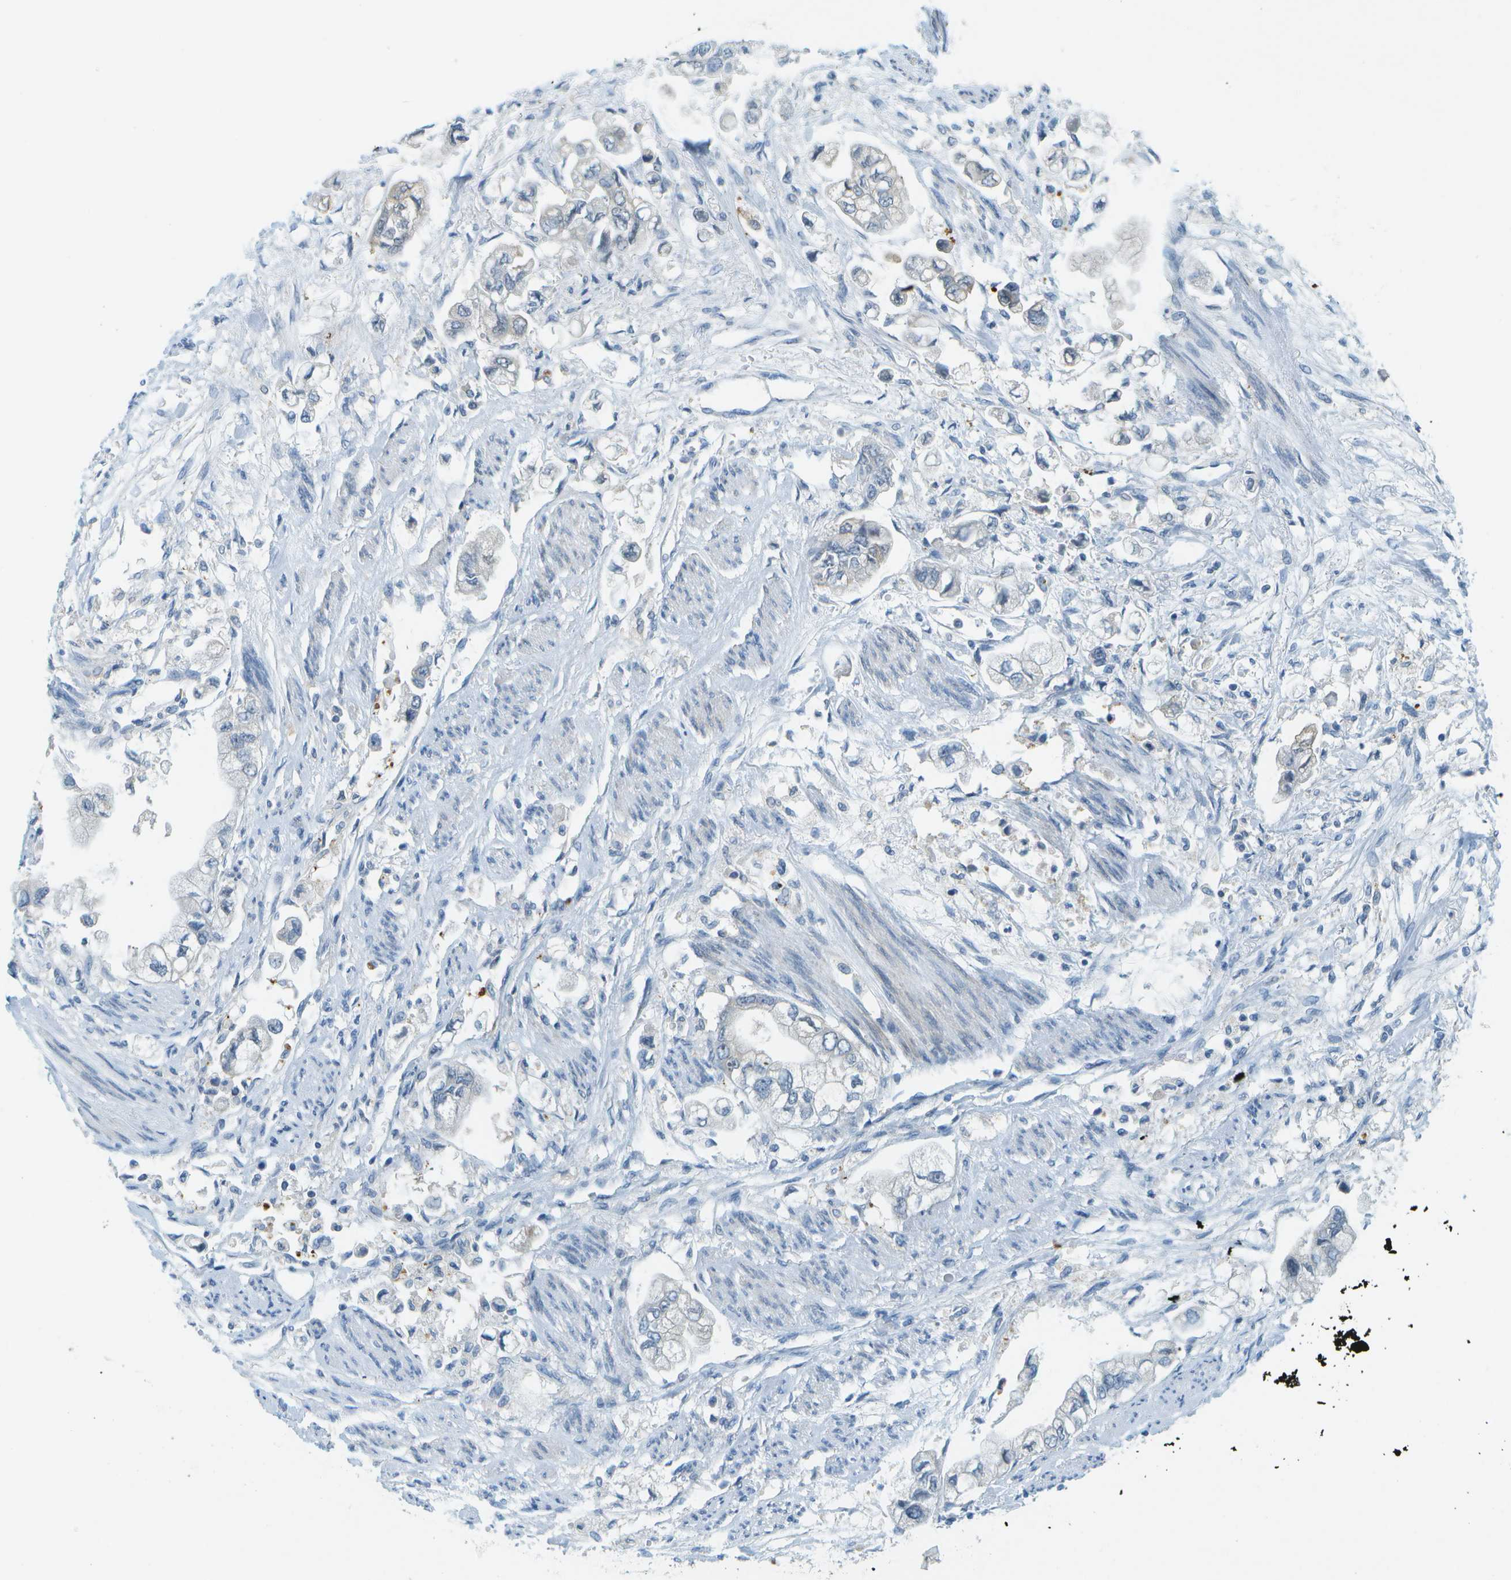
{"staining": {"intensity": "negative", "quantity": "none", "location": "none"}, "tissue": "stomach cancer", "cell_type": "Tumor cells", "image_type": "cancer", "snomed": [{"axis": "morphology", "description": "Normal tissue, NOS"}, {"axis": "morphology", "description": "Adenocarcinoma, NOS"}, {"axis": "topography", "description": "Stomach"}], "caption": "Tumor cells show no significant protein positivity in adenocarcinoma (stomach).", "gene": "CDH23", "patient": {"sex": "male", "age": 62}}